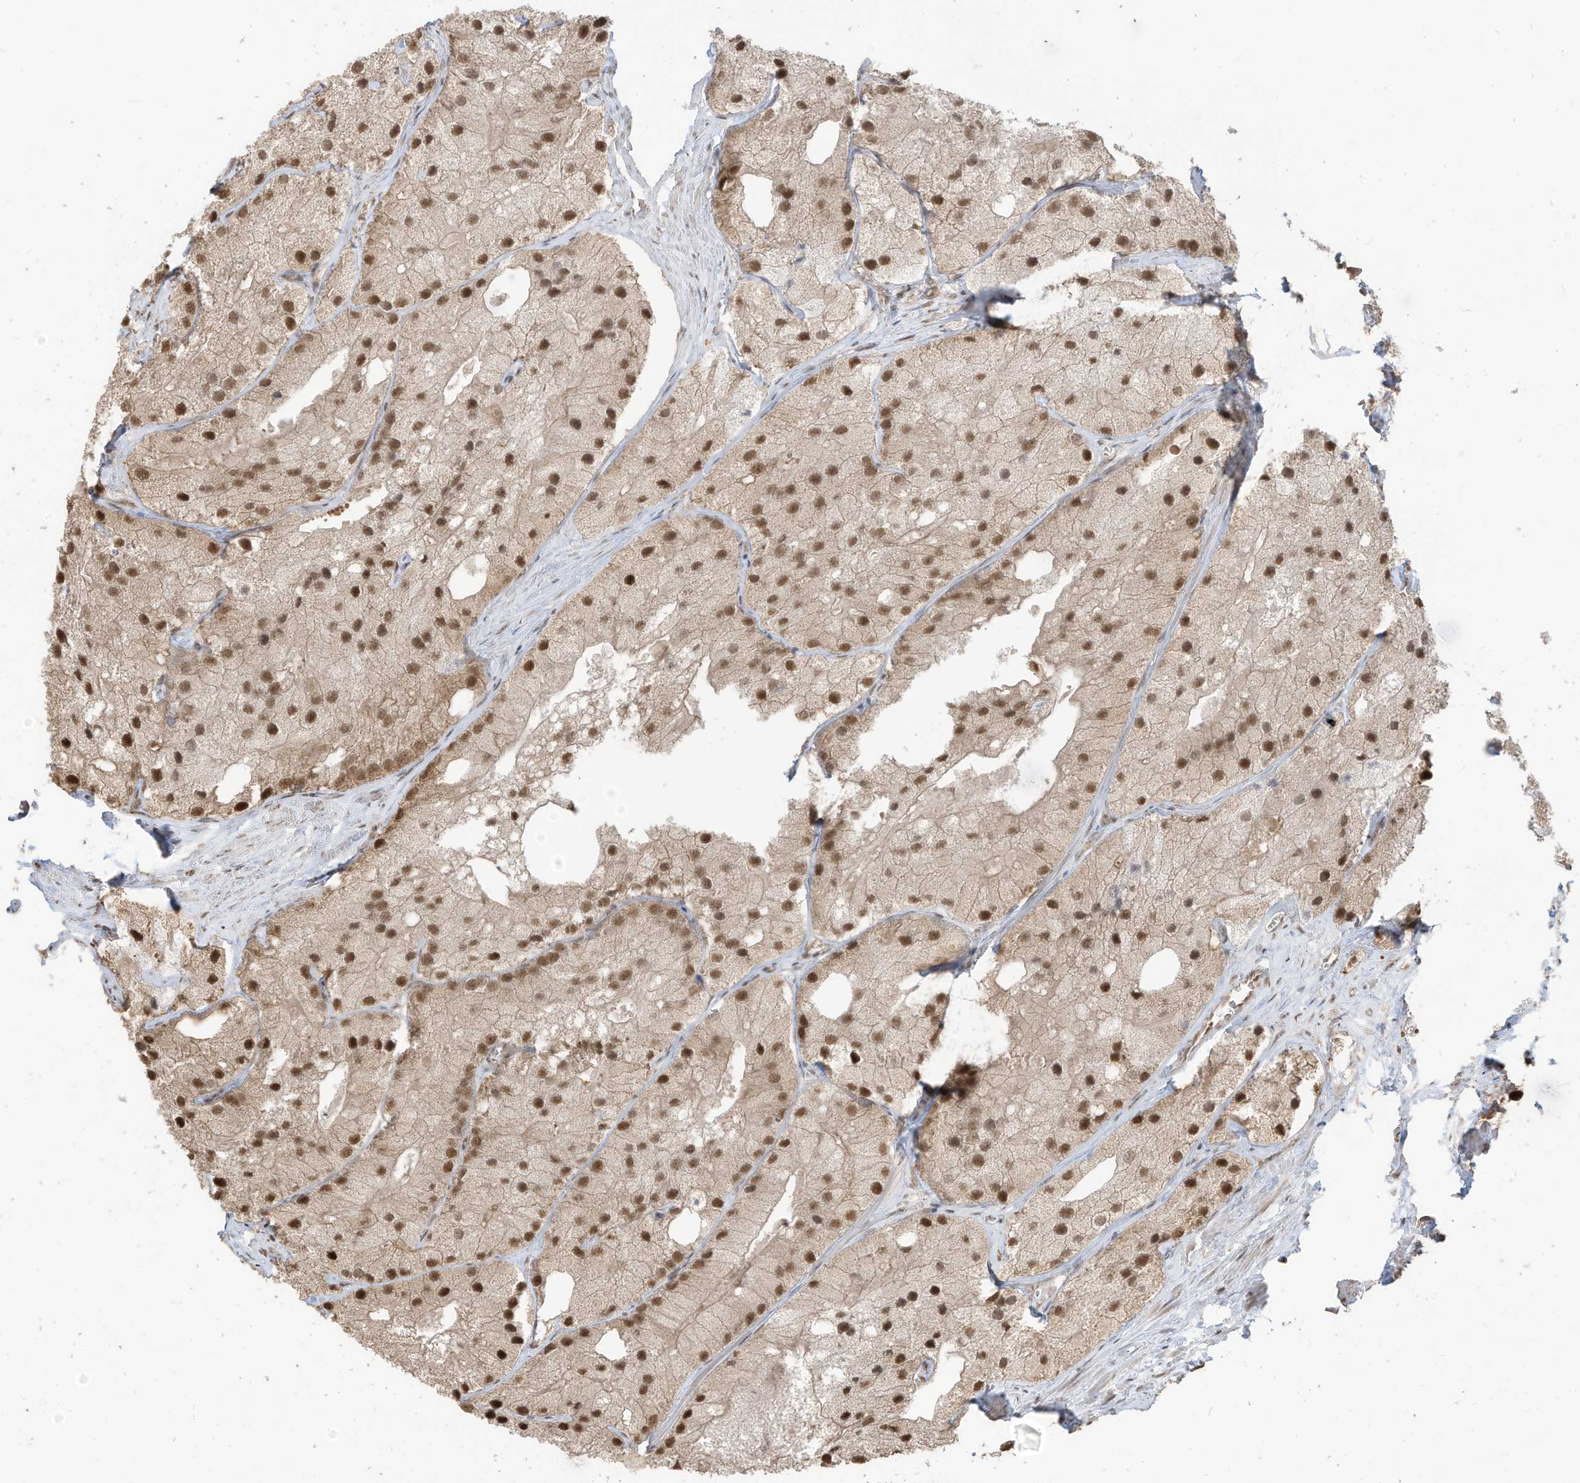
{"staining": {"intensity": "moderate", "quantity": ">75%", "location": "nuclear"}, "tissue": "prostate cancer", "cell_type": "Tumor cells", "image_type": "cancer", "snomed": [{"axis": "morphology", "description": "Adenocarcinoma, Low grade"}, {"axis": "topography", "description": "Prostate"}], "caption": "Tumor cells display medium levels of moderate nuclear staining in approximately >75% of cells in prostate cancer (low-grade adenocarcinoma).", "gene": "ZNF195", "patient": {"sex": "male", "age": 69}}